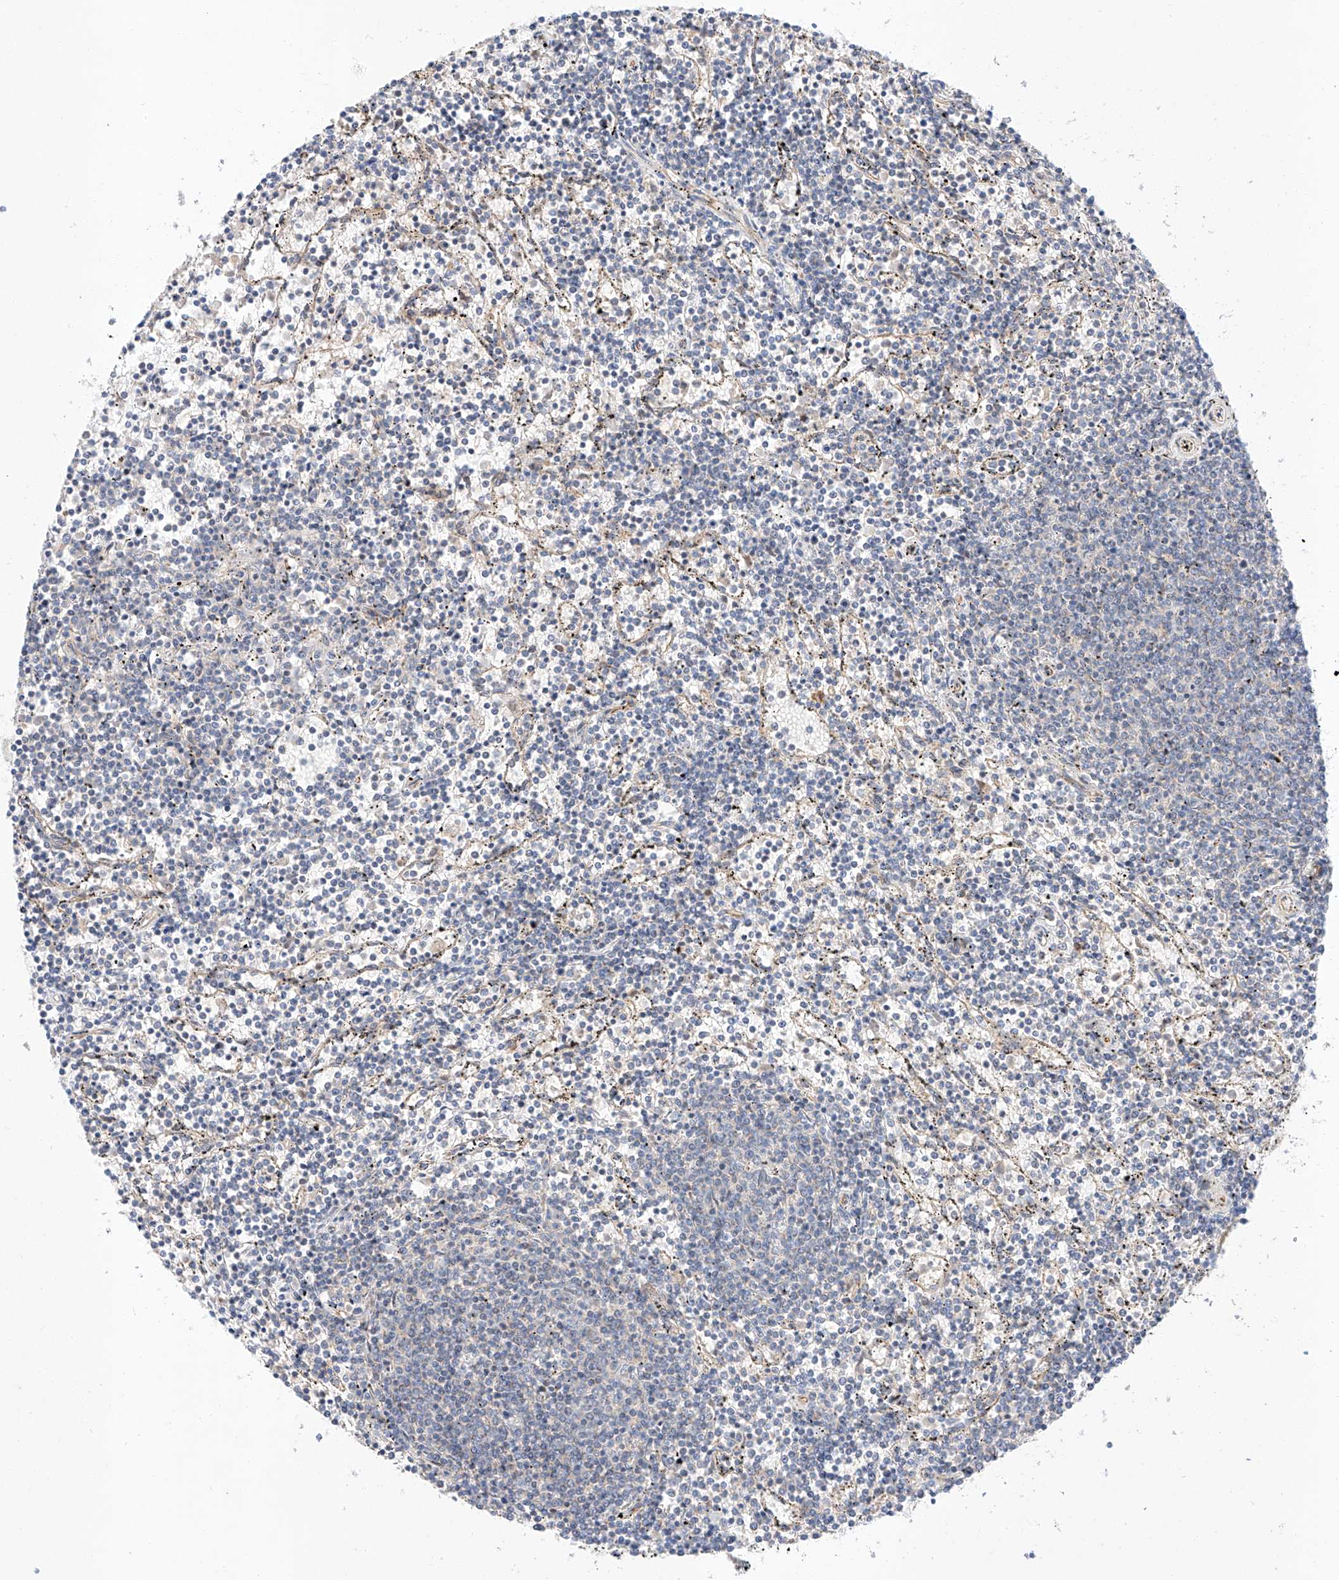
{"staining": {"intensity": "negative", "quantity": "none", "location": "none"}, "tissue": "lymphoma", "cell_type": "Tumor cells", "image_type": "cancer", "snomed": [{"axis": "morphology", "description": "Malignant lymphoma, non-Hodgkin's type, Low grade"}, {"axis": "topography", "description": "Spleen"}], "caption": "A histopathology image of low-grade malignant lymphoma, non-Hodgkin's type stained for a protein displays no brown staining in tumor cells.", "gene": "C6orf118", "patient": {"sex": "female", "age": 50}}